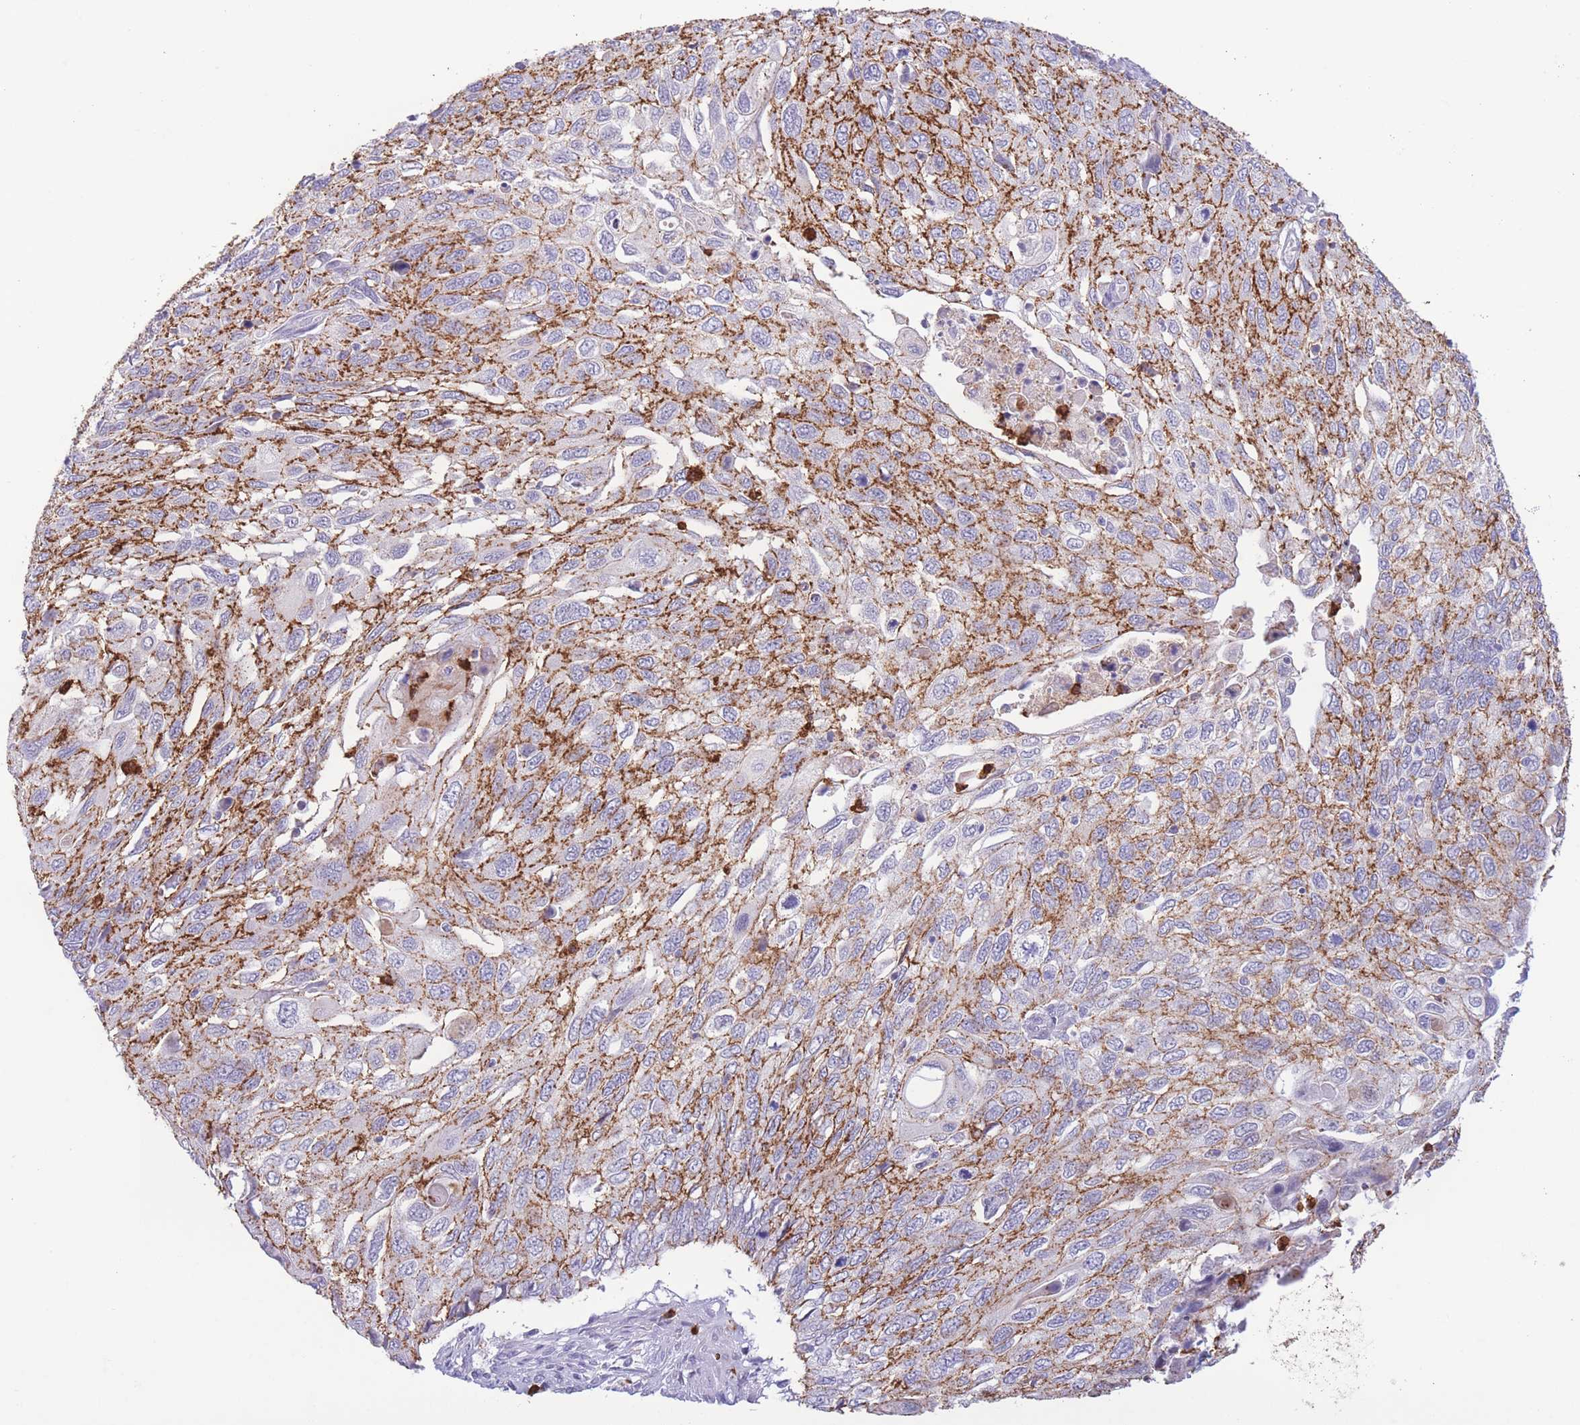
{"staining": {"intensity": "strong", "quantity": "25%-75%", "location": "cytoplasmic/membranous"}, "tissue": "cervical cancer", "cell_type": "Tumor cells", "image_type": "cancer", "snomed": [{"axis": "morphology", "description": "Squamous cell carcinoma, NOS"}, {"axis": "topography", "description": "Cervix"}], "caption": "Human cervical cancer stained with a brown dye exhibits strong cytoplasmic/membranous positive staining in about 25%-75% of tumor cells.", "gene": "LCLAT1", "patient": {"sex": "female", "age": 70}}